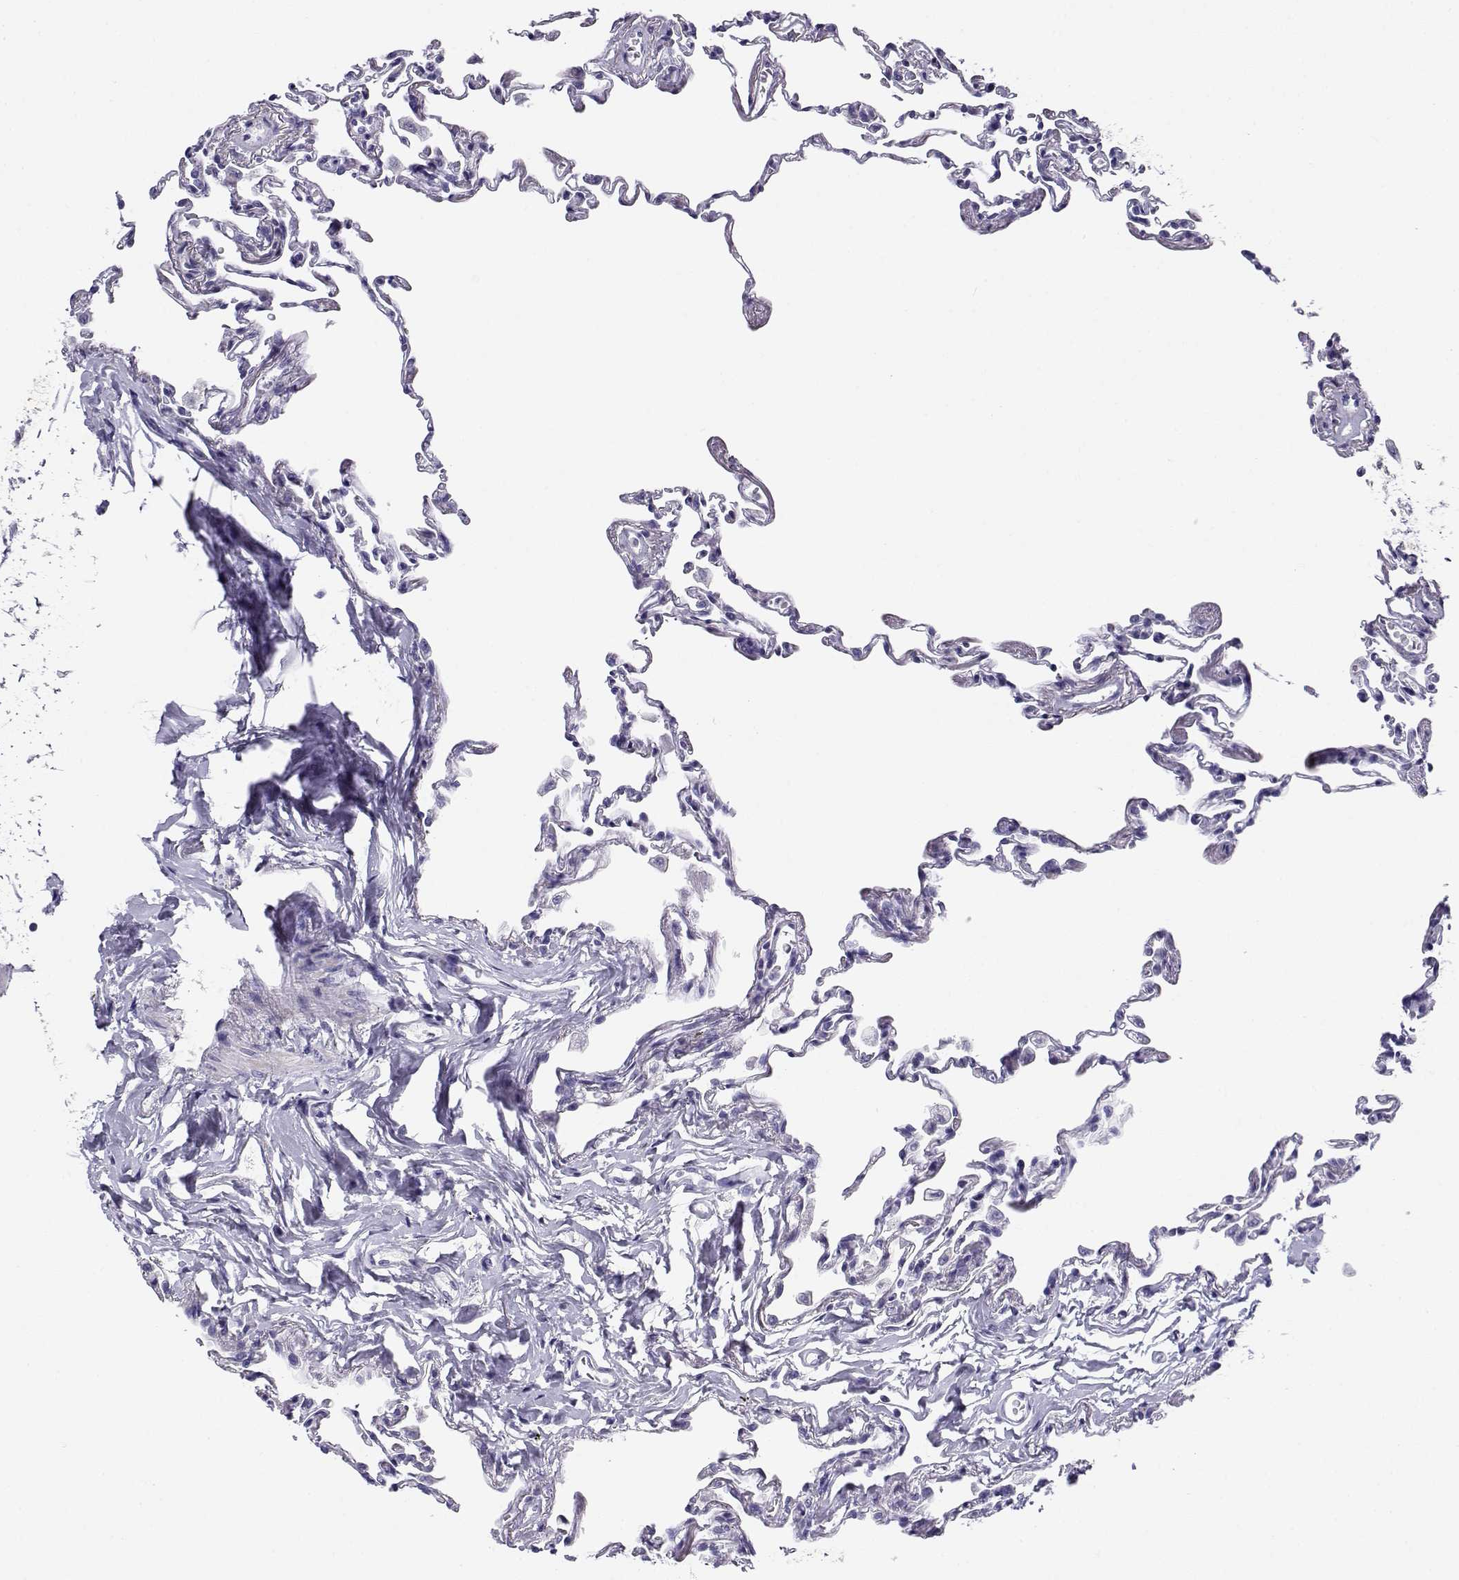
{"staining": {"intensity": "negative", "quantity": "none", "location": "none"}, "tissue": "lung", "cell_type": "Alveolar cells", "image_type": "normal", "snomed": [{"axis": "morphology", "description": "Normal tissue, NOS"}, {"axis": "topography", "description": "Lung"}], "caption": "IHC histopathology image of unremarkable lung: human lung stained with DAB reveals no significant protein expression in alveolar cells.", "gene": "CABS1", "patient": {"sex": "female", "age": 57}}